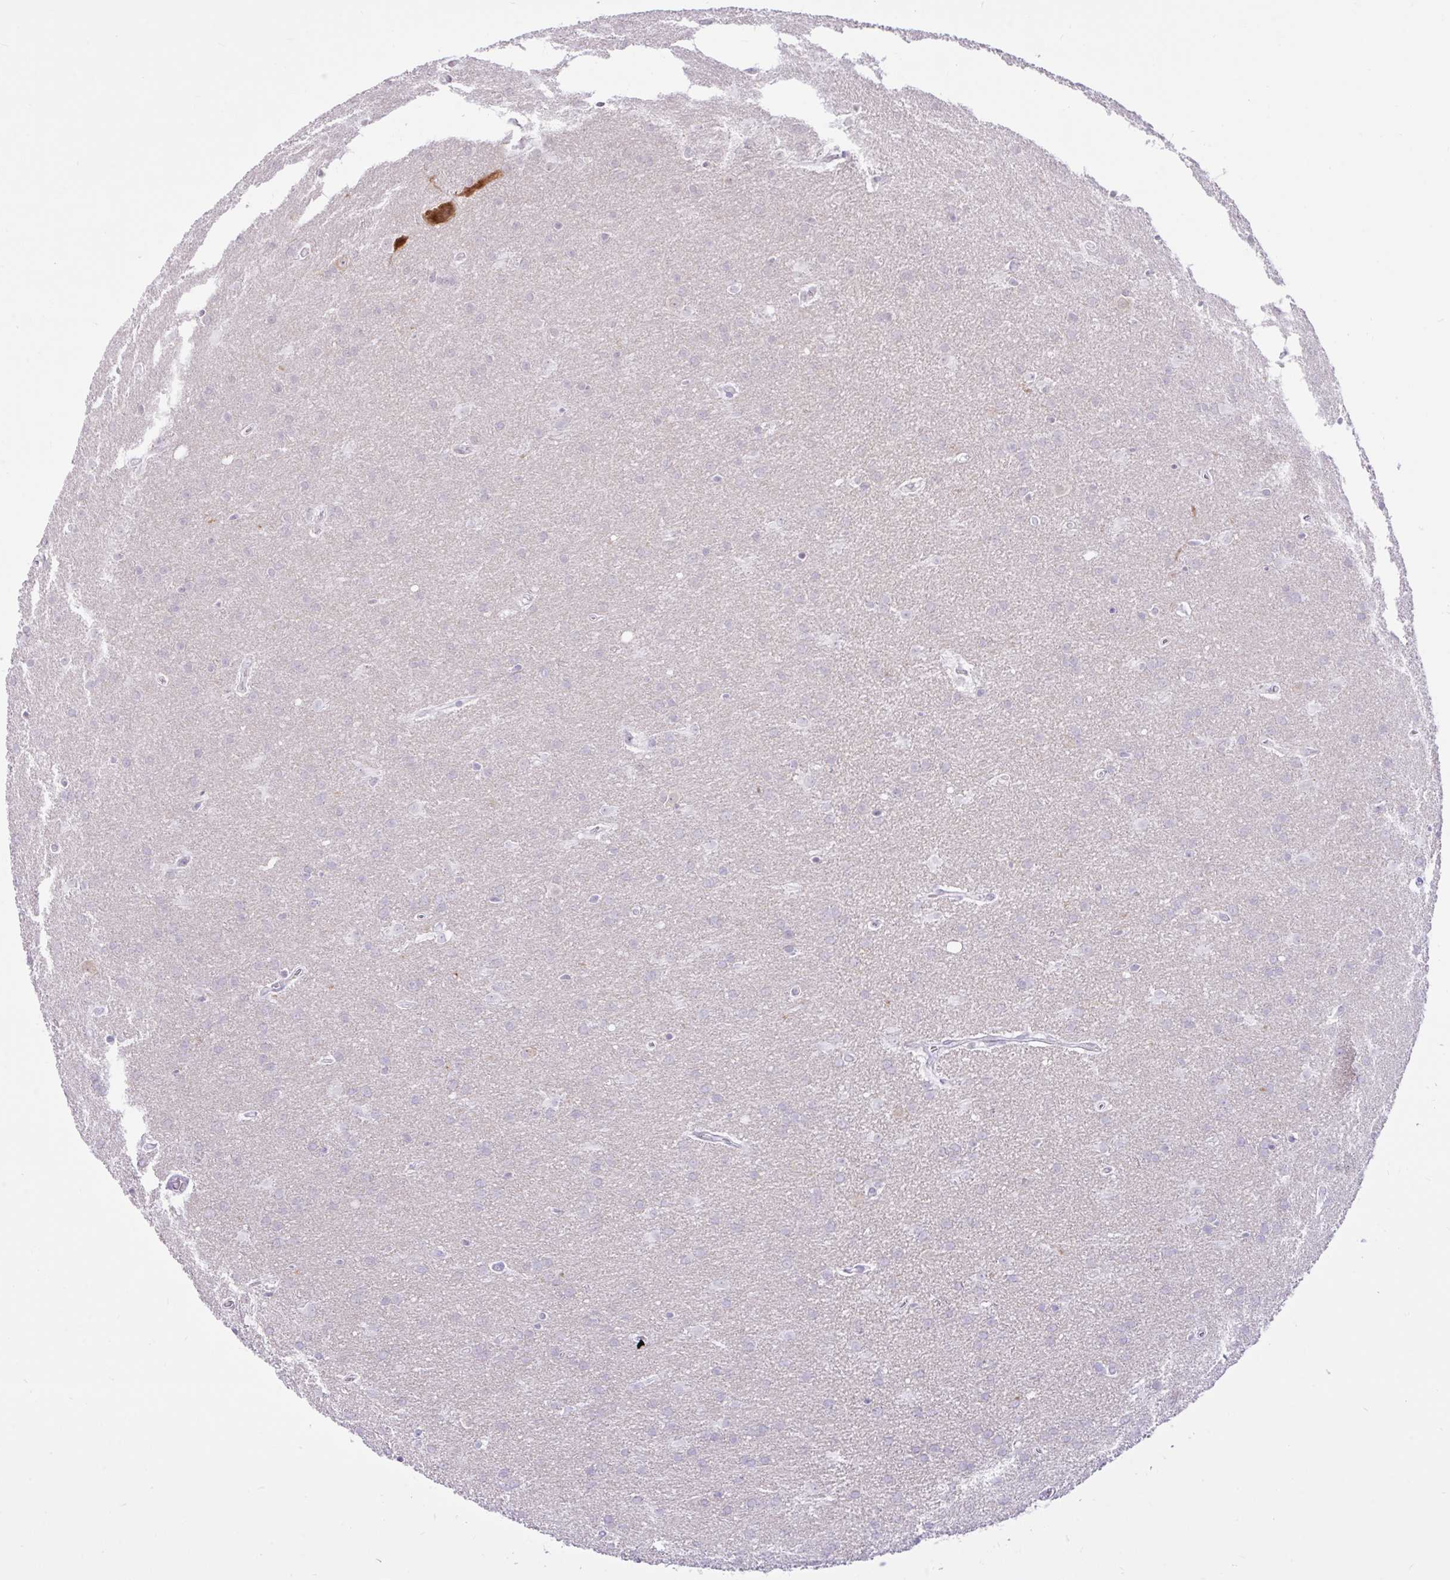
{"staining": {"intensity": "negative", "quantity": "none", "location": "none"}, "tissue": "glioma", "cell_type": "Tumor cells", "image_type": "cancer", "snomed": [{"axis": "morphology", "description": "Glioma, malignant, Low grade"}, {"axis": "topography", "description": "Brain"}], "caption": "Tumor cells show no significant positivity in glioma.", "gene": "REEP1", "patient": {"sex": "female", "age": 32}}